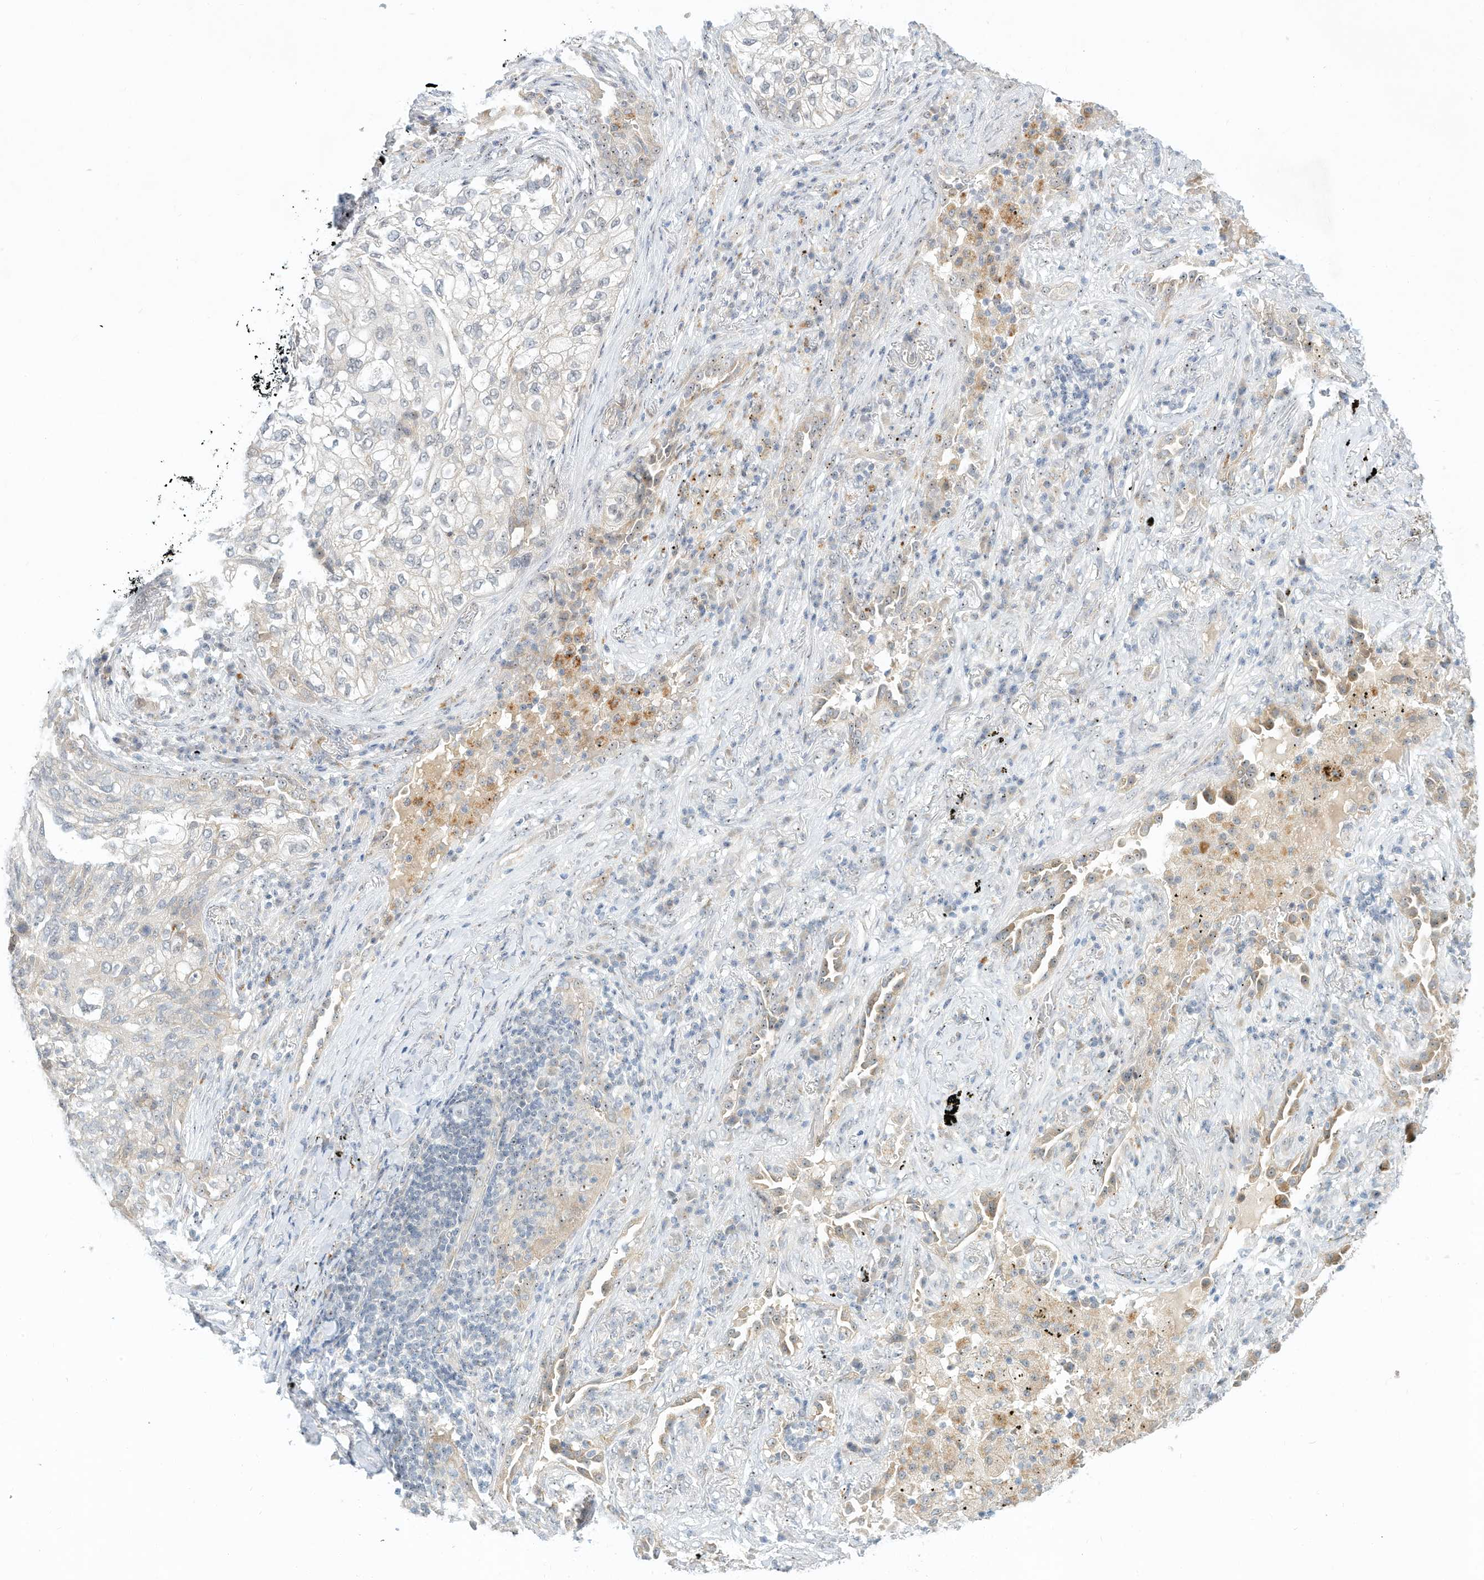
{"staining": {"intensity": "negative", "quantity": "none", "location": "none"}, "tissue": "lung cancer", "cell_type": "Tumor cells", "image_type": "cancer", "snomed": [{"axis": "morphology", "description": "Squamous cell carcinoma, NOS"}, {"axis": "topography", "description": "Lung"}], "caption": "An IHC image of lung squamous cell carcinoma is shown. There is no staining in tumor cells of lung squamous cell carcinoma.", "gene": "PAK6", "patient": {"sex": "female", "age": 63}}